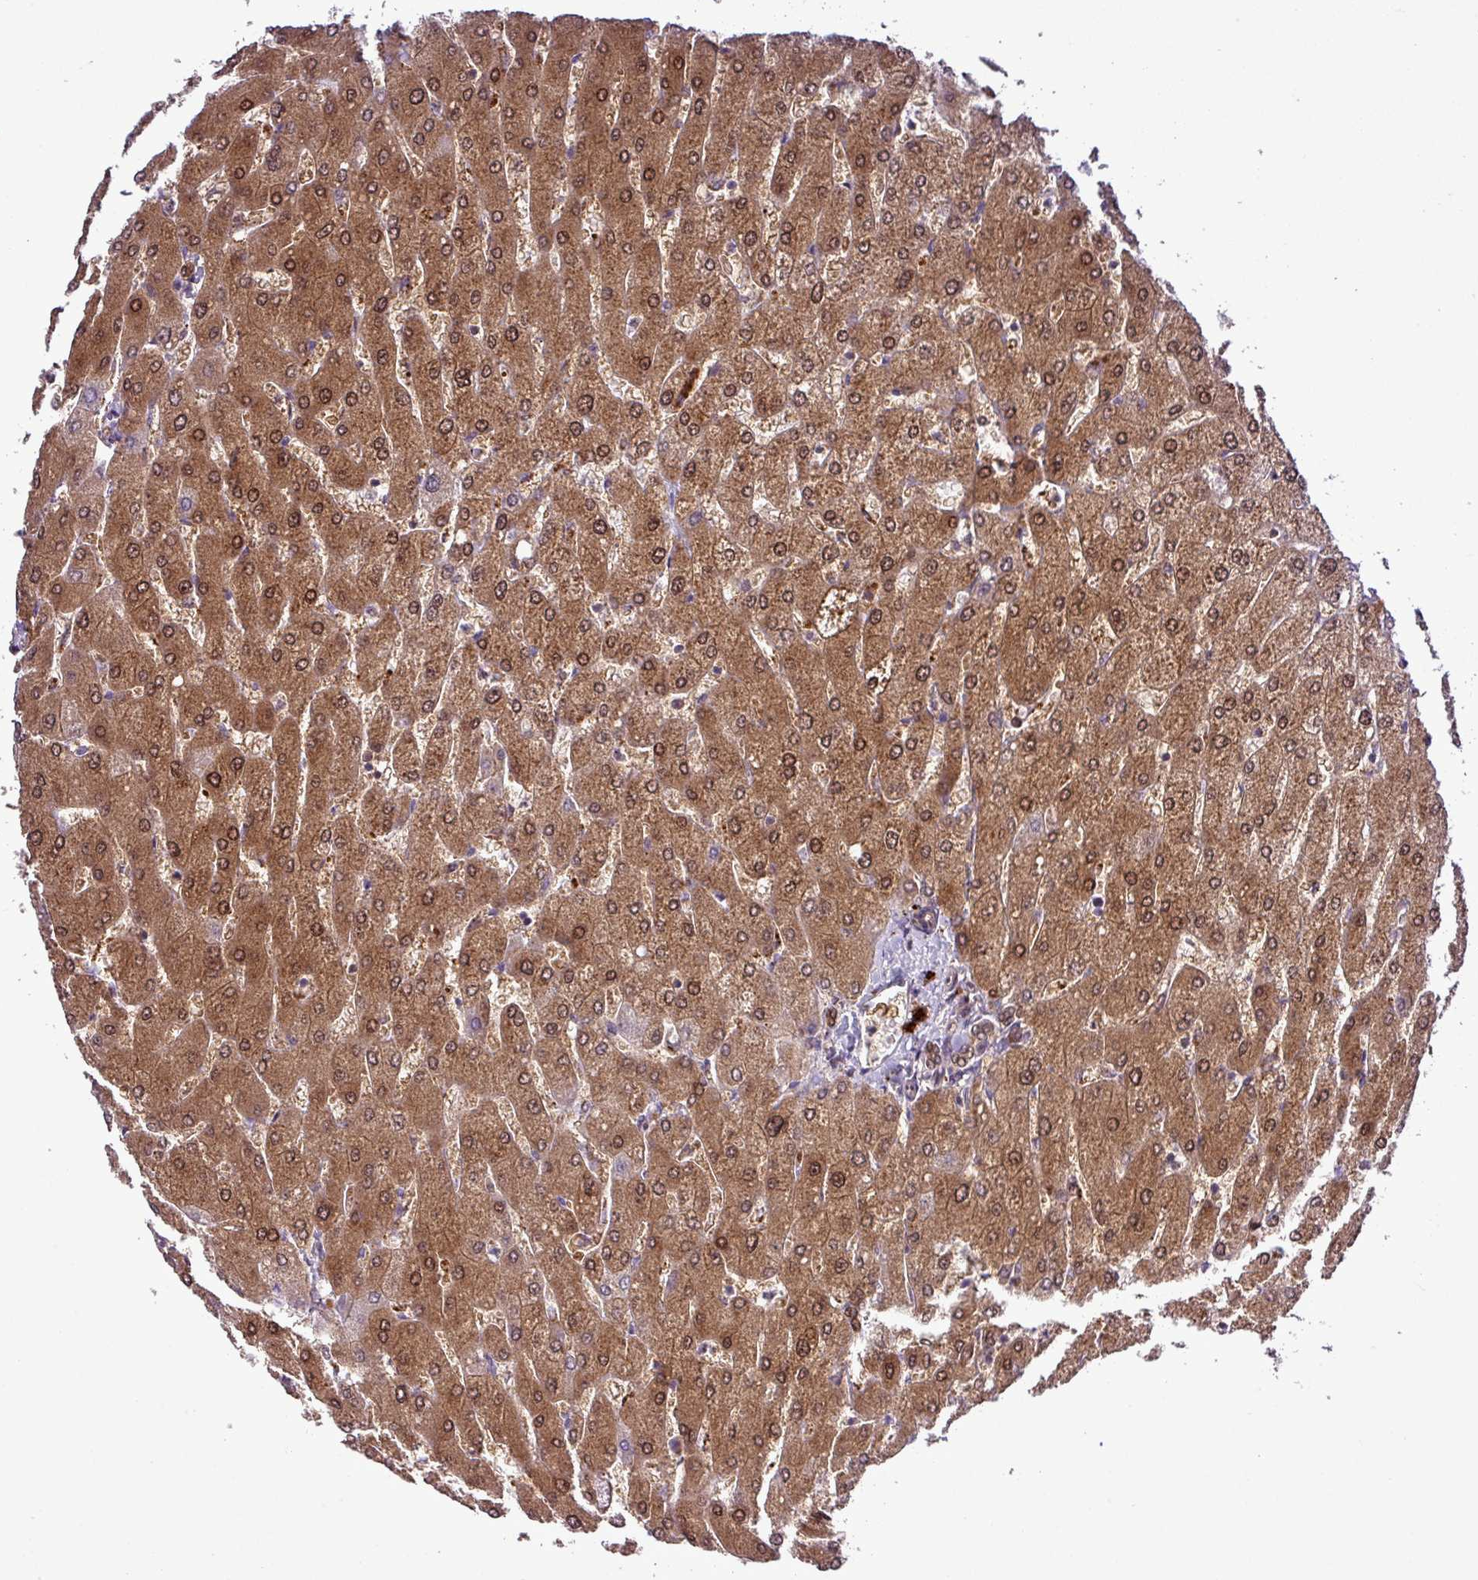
{"staining": {"intensity": "moderate", "quantity": ">75%", "location": "cytoplasmic/membranous,nuclear"}, "tissue": "liver", "cell_type": "Cholangiocytes", "image_type": "normal", "snomed": [{"axis": "morphology", "description": "Normal tissue, NOS"}, {"axis": "topography", "description": "Liver"}], "caption": "The immunohistochemical stain labels moderate cytoplasmic/membranous,nuclear expression in cholangiocytes of unremarkable liver.", "gene": "CARHSP1", "patient": {"sex": "male", "age": 55}}